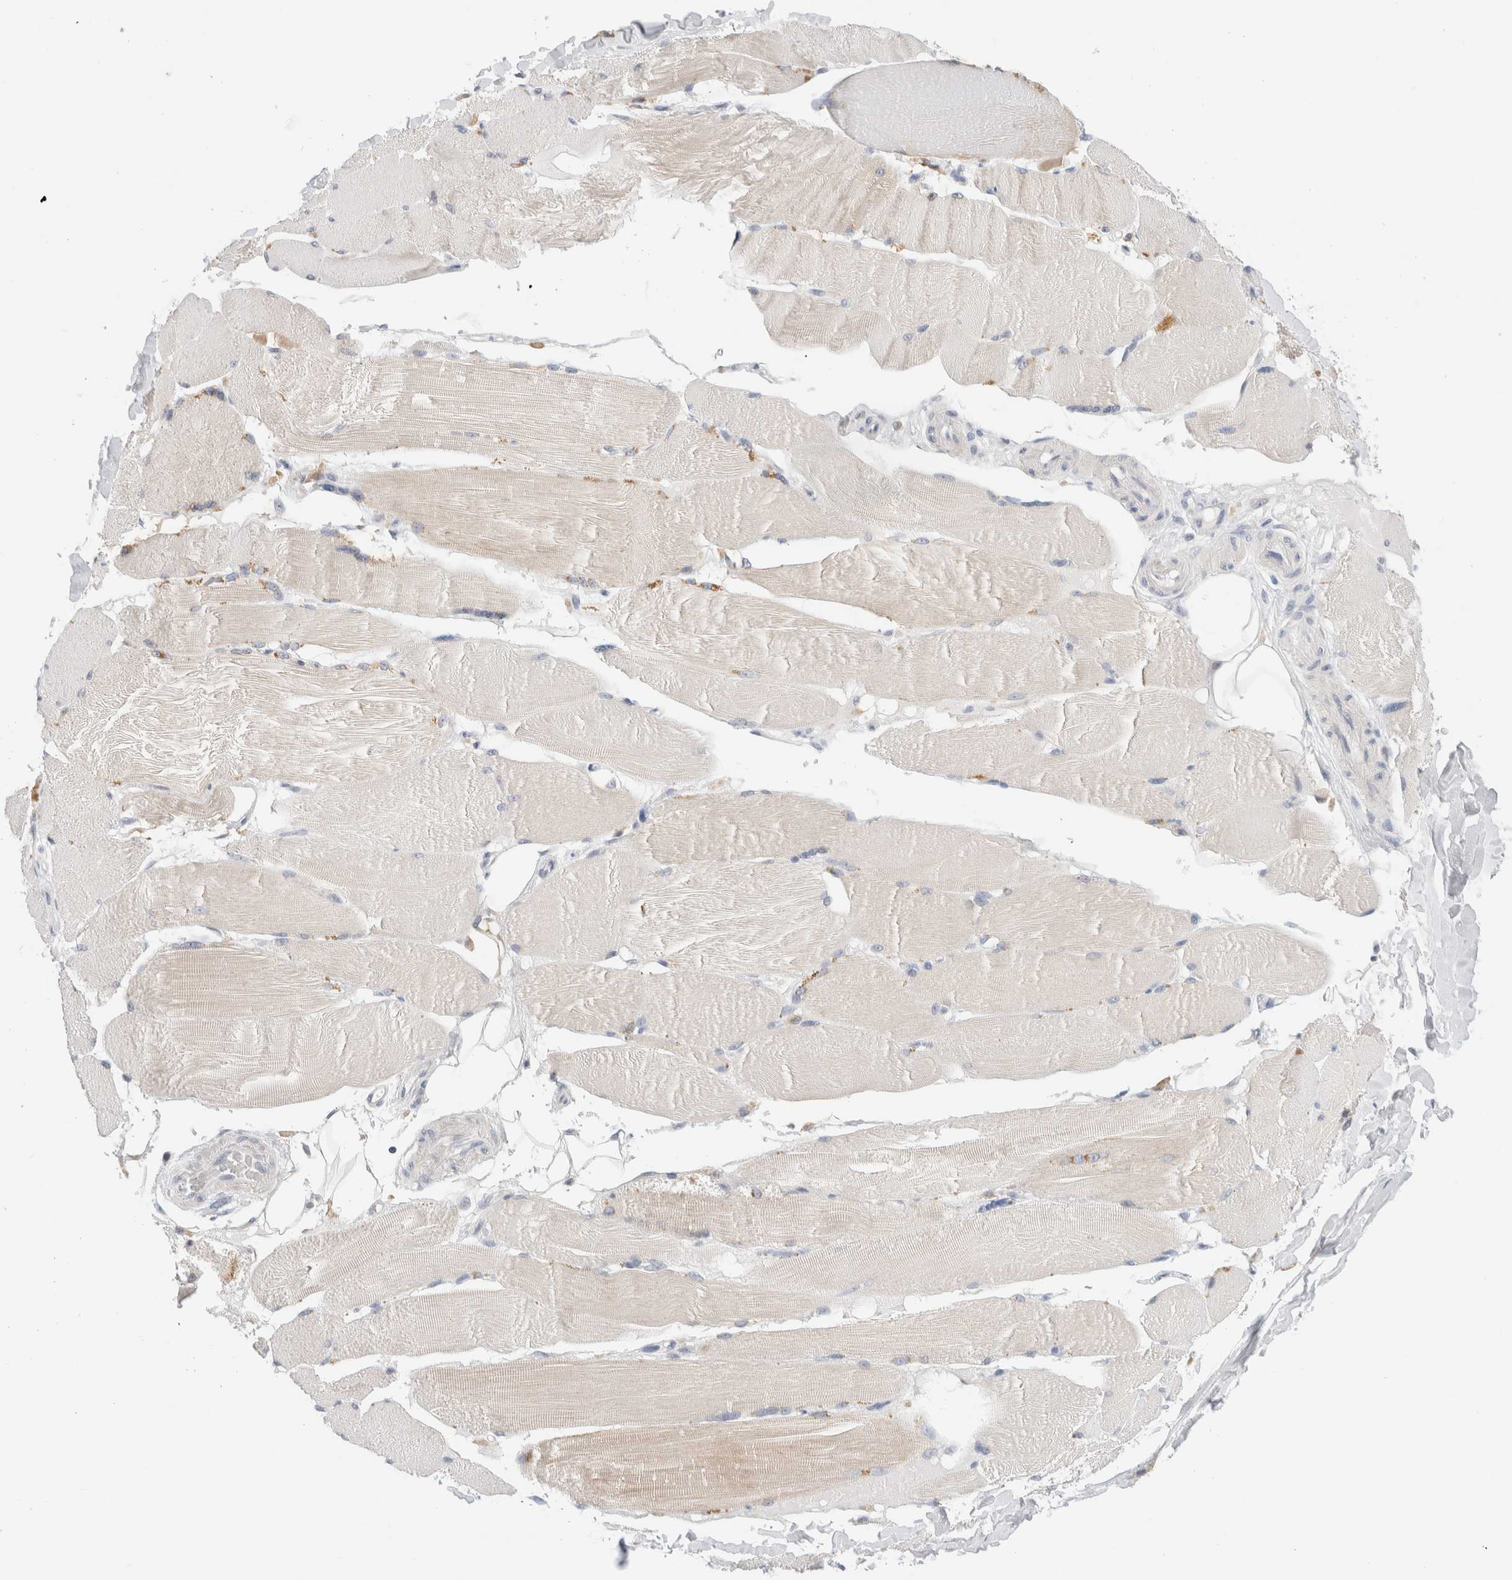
{"staining": {"intensity": "weak", "quantity": "<25%", "location": "cytoplasmic/membranous"}, "tissue": "skeletal muscle", "cell_type": "Myocytes", "image_type": "normal", "snomed": [{"axis": "morphology", "description": "Normal tissue, NOS"}, {"axis": "topography", "description": "Skin"}, {"axis": "topography", "description": "Skeletal muscle"}], "caption": "Human skeletal muscle stained for a protein using IHC shows no expression in myocytes.", "gene": "ADAM30", "patient": {"sex": "male", "age": 83}}